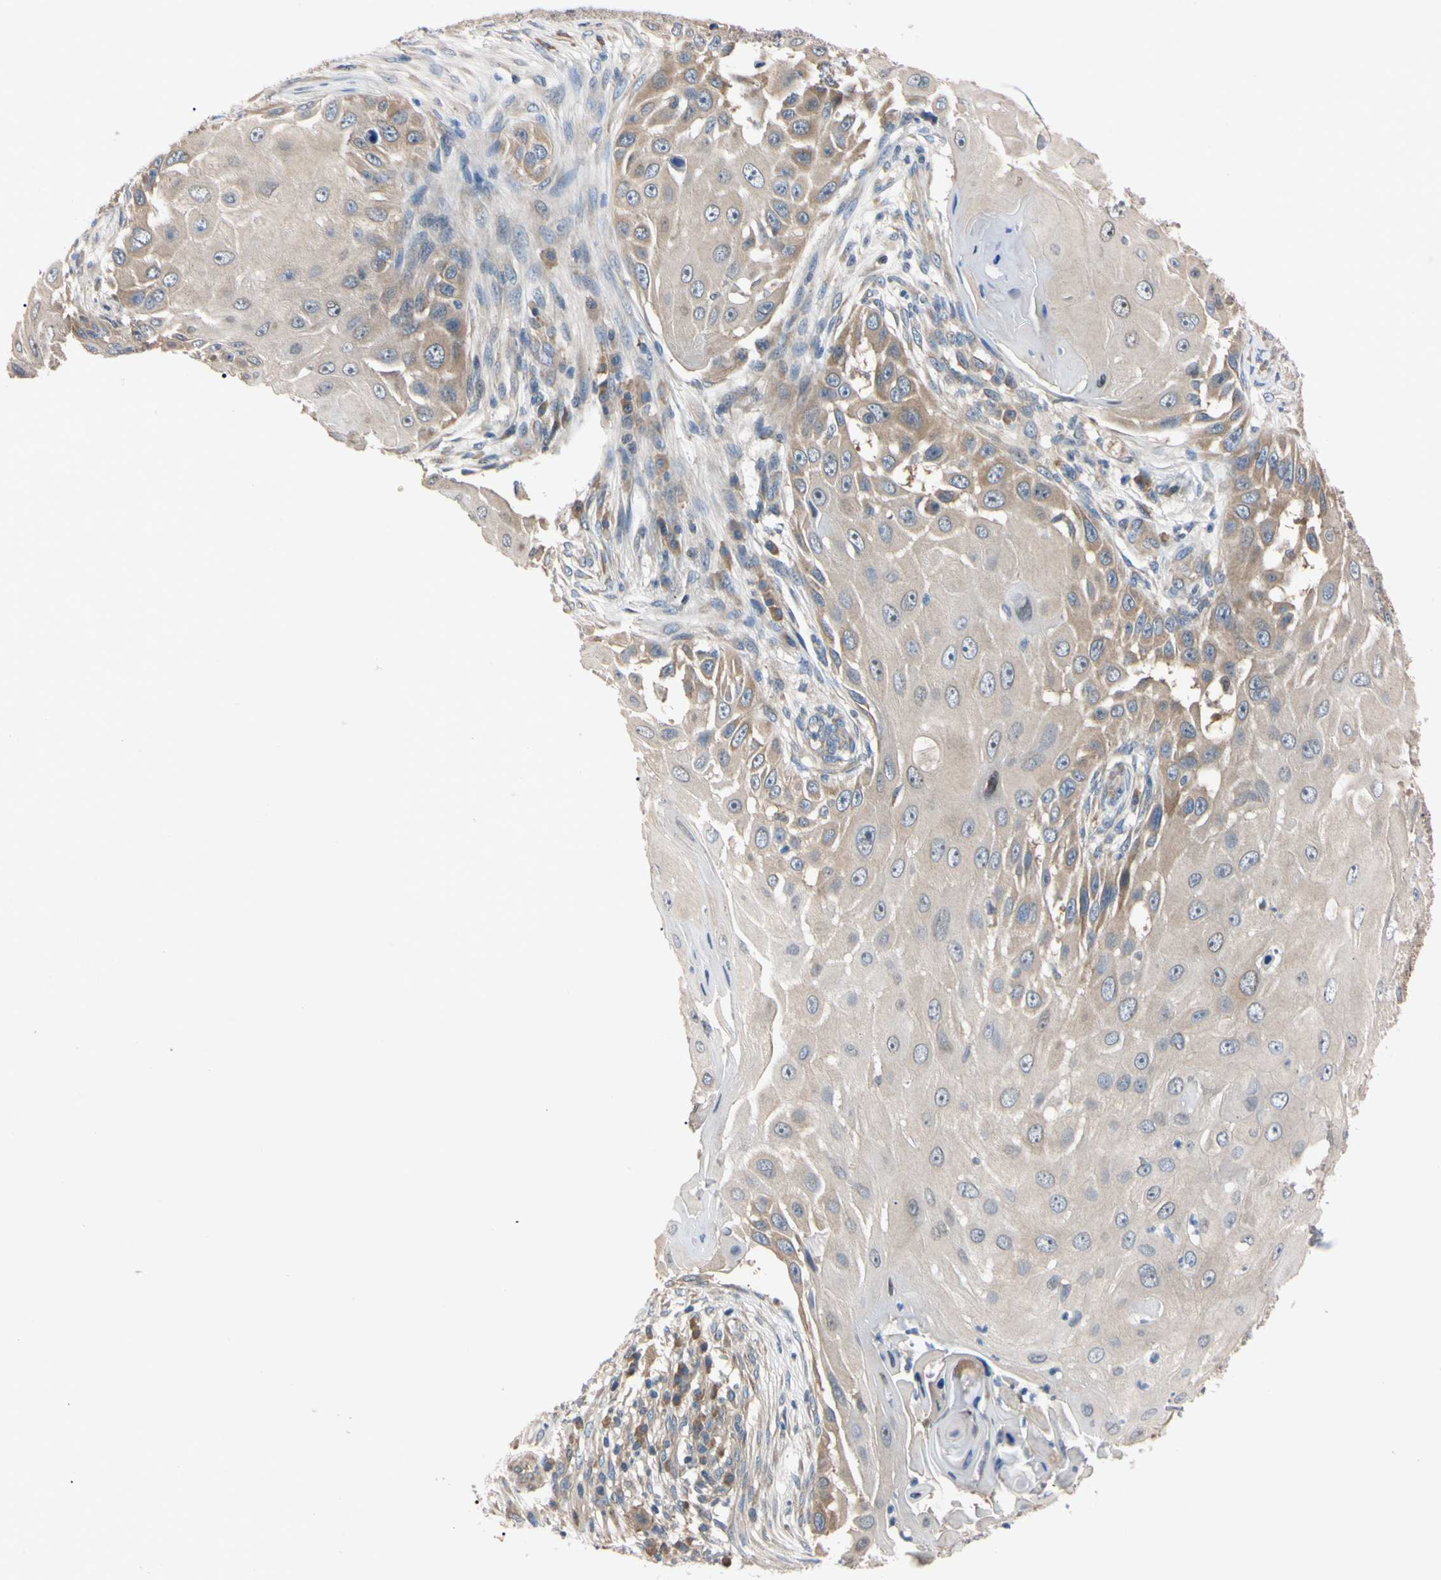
{"staining": {"intensity": "weak", "quantity": ">75%", "location": "cytoplasmic/membranous"}, "tissue": "skin cancer", "cell_type": "Tumor cells", "image_type": "cancer", "snomed": [{"axis": "morphology", "description": "Squamous cell carcinoma, NOS"}, {"axis": "topography", "description": "Skin"}], "caption": "This image shows skin squamous cell carcinoma stained with immunohistochemistry (IHC) to label a protein in brown. The cytoplasmic/membranous of tumor cells show weak positivity for the protein. Nuclei are counter-stained blue.", "gene": "RARS1", "patient": {"sex": "female", "age": 44}}